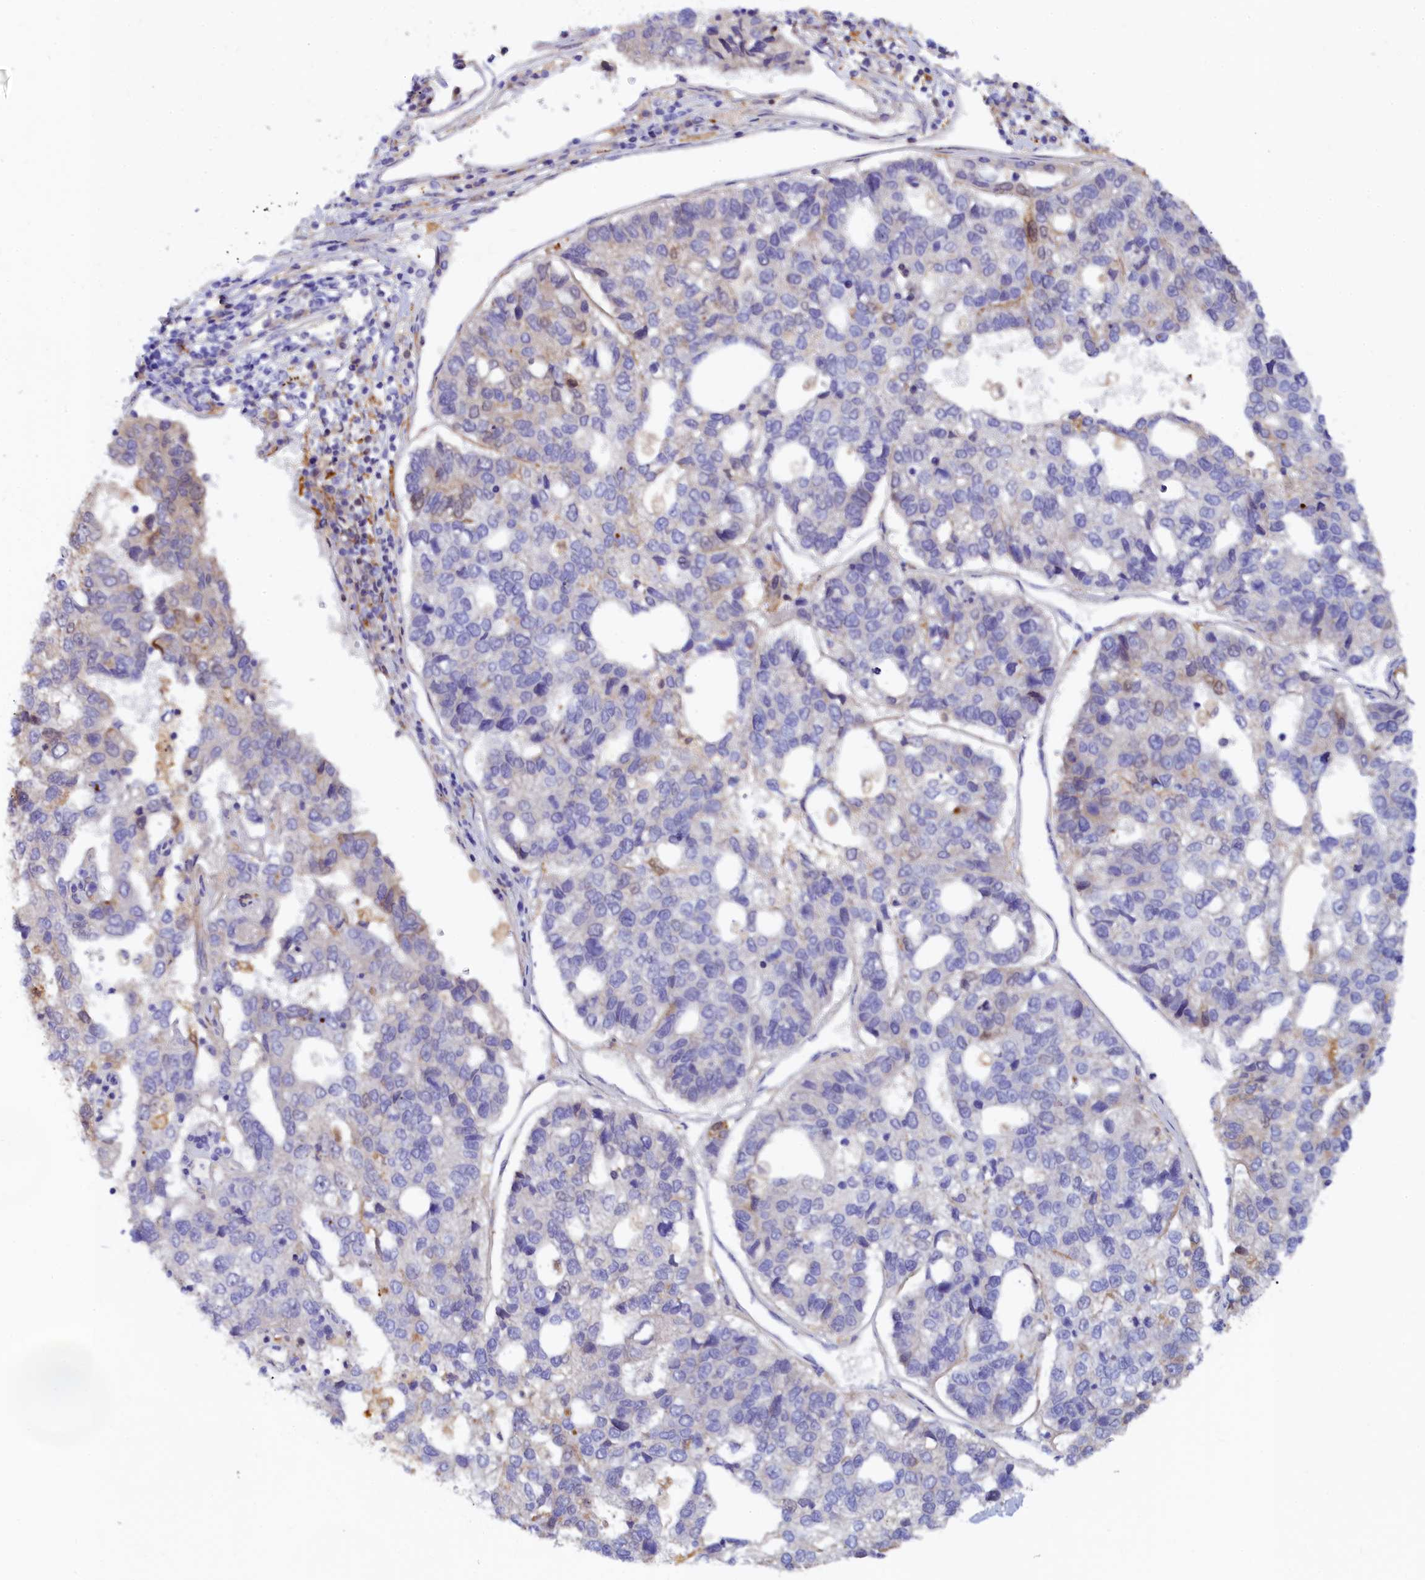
{"staining": {"intensity": "negative", "quantity": "none", "location": "none"}, "tissue": "pancreatic cancer", "cell_type": "Tumor cells", "image_type": "cancer", "snomed": [{"axis": "morphology", "description": "Adenocarcinoma, NOS"}, {"axis": "topography", "description": "Pancreas"}], "caption": "Tumor cells show no significant positivity in pancreatic cancer. The staining is performed using DAB brown chromogen with nuclei counter-stained in using hematoxylin.", "gene": "SPATA5L1", "patient": {"sex": "female", "age": 61}}